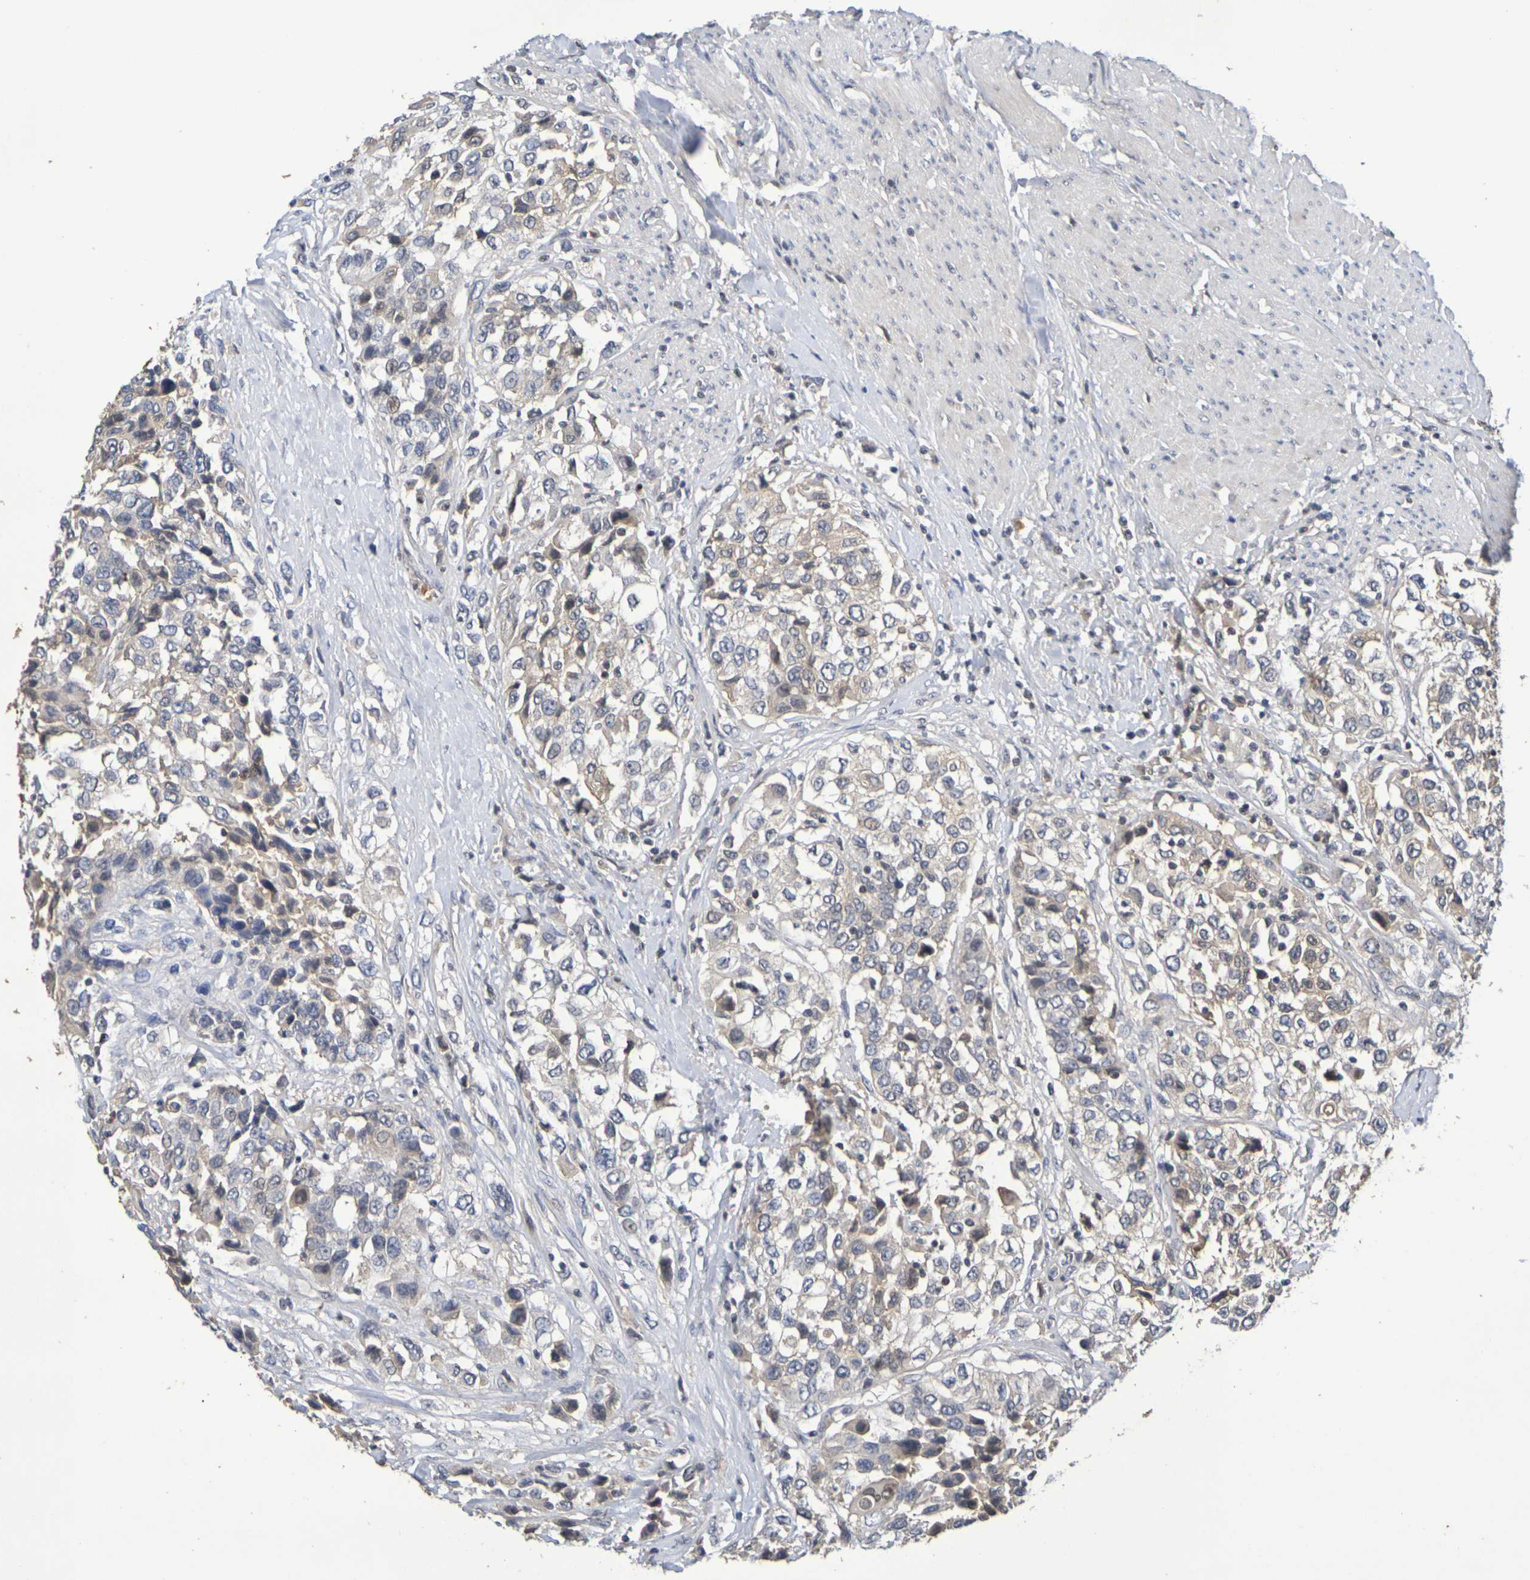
{"staining": {"intensity": "moderate", "quantity": "25%-75%", "location": "cytoplasmic/membranous"}, "tissue": "urothelial cancer", "cell_type": "Tumor cells", "image_type": "cancer", "snomed": [{"axis": "morphology", "description": "Urothelial carcinoma, High grade"}, {"axis": "topography", "description": "Urinary bladder"}], "caption": "About 25%-75% of tumor cells in urothelial cancer show moderate cytoplasmic/membranous protein staining as visualized by brown immunohistochemical staining.", "gene": "TERF2", "patient": {"sex": "female", "age": 80}}